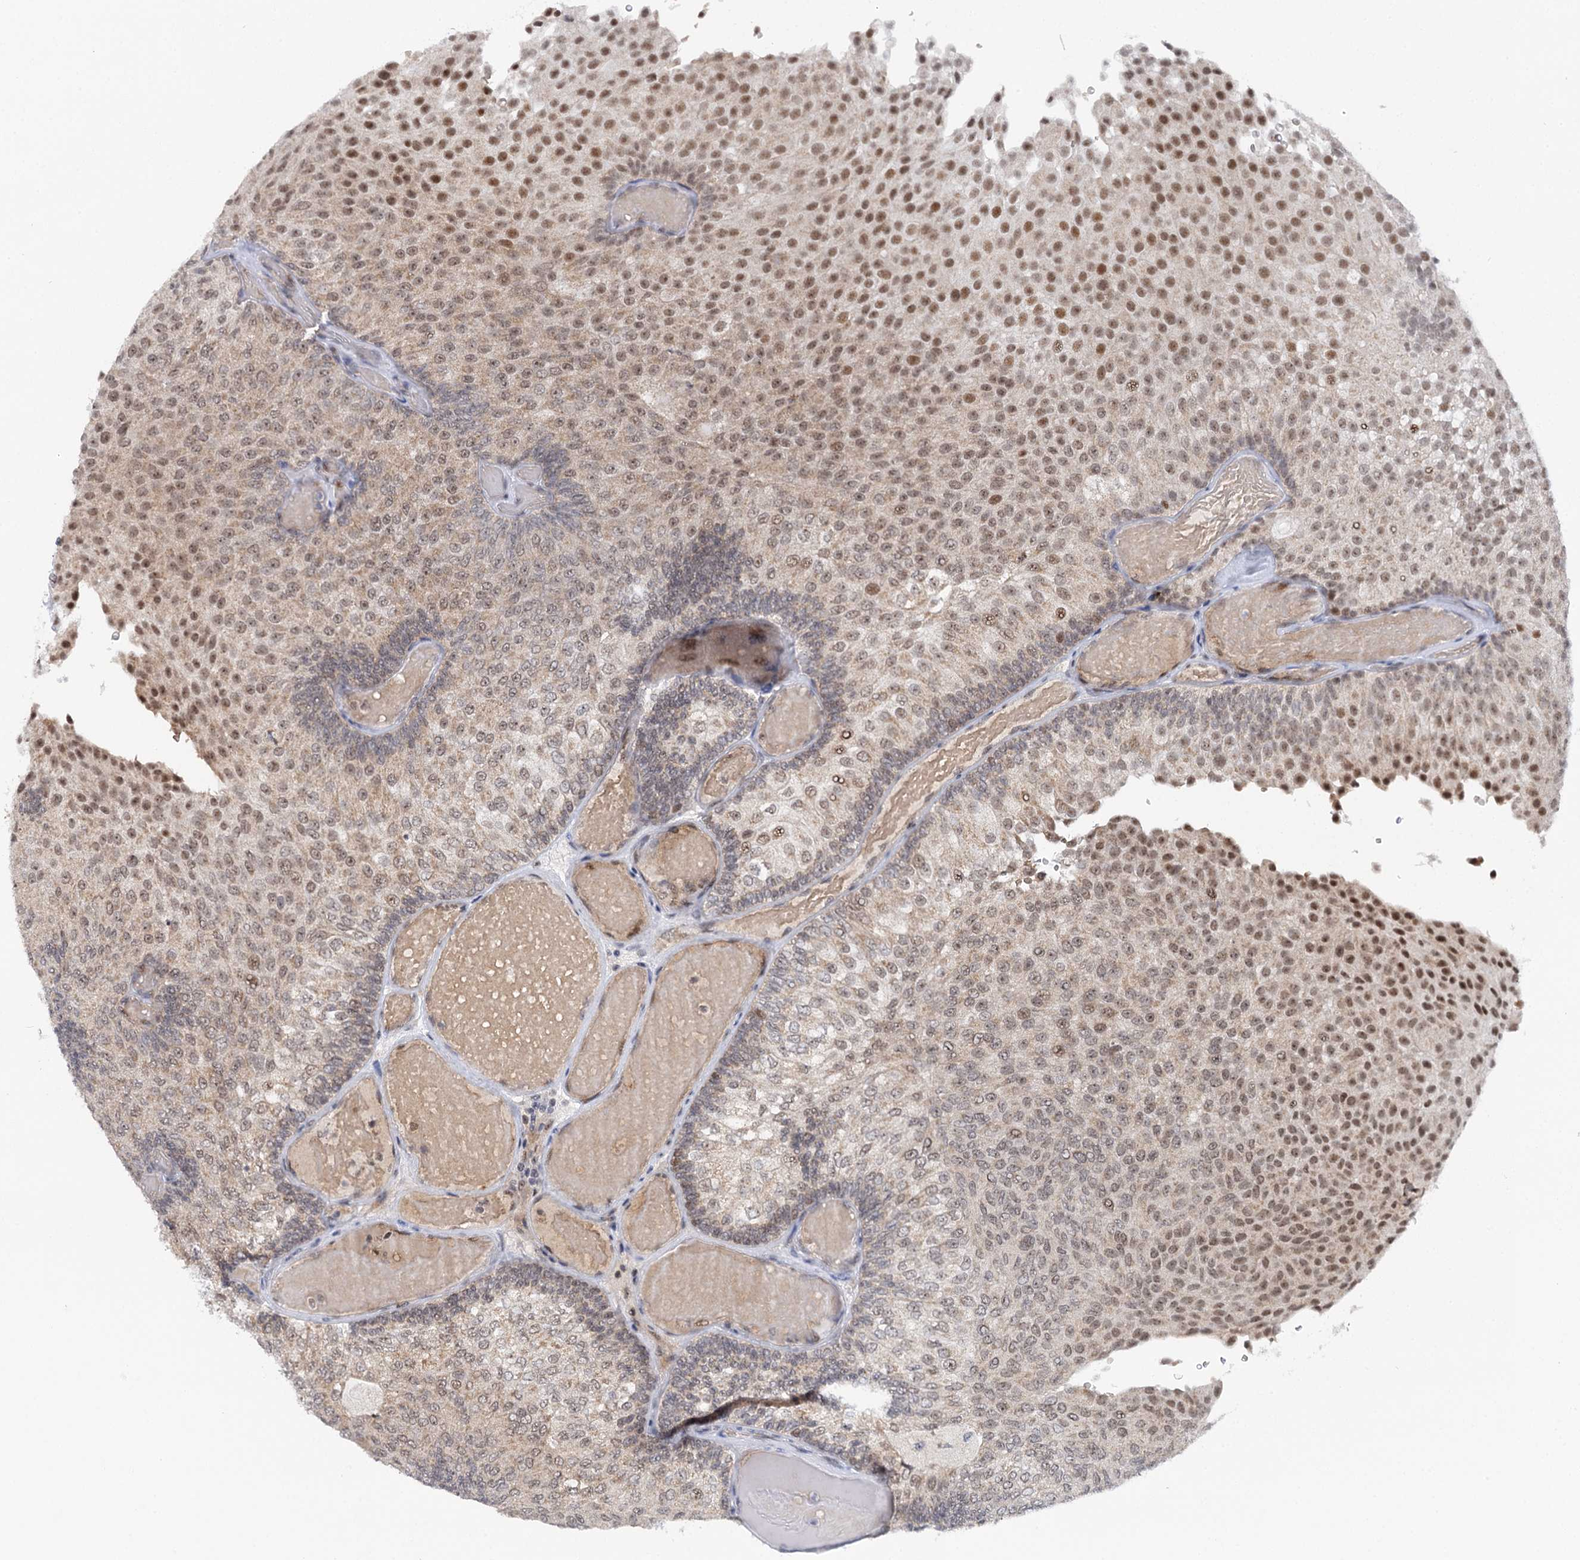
{"staining": {"intensity": "moderate", "quantity": ">75%", "location": "nuclear"}, "tissue": "urothelial cancer", "cell_type": "Tumor cells", "image_type": "cancer", "snomed": [{"axis": "morphology", "description": "Urothelial carcinoma, Low grade"}, {"axis": "topography", "description": "Urinary bladder"}], "caption": "A micrograph showing moderate nuclear staining in approximately >75% of tumor cells in urothelial carcinoma (low-grade), as visualized by brown immunohistochemical staining.", "gene": "BUD13", "patient": {"sex": "male", "age": 78}}